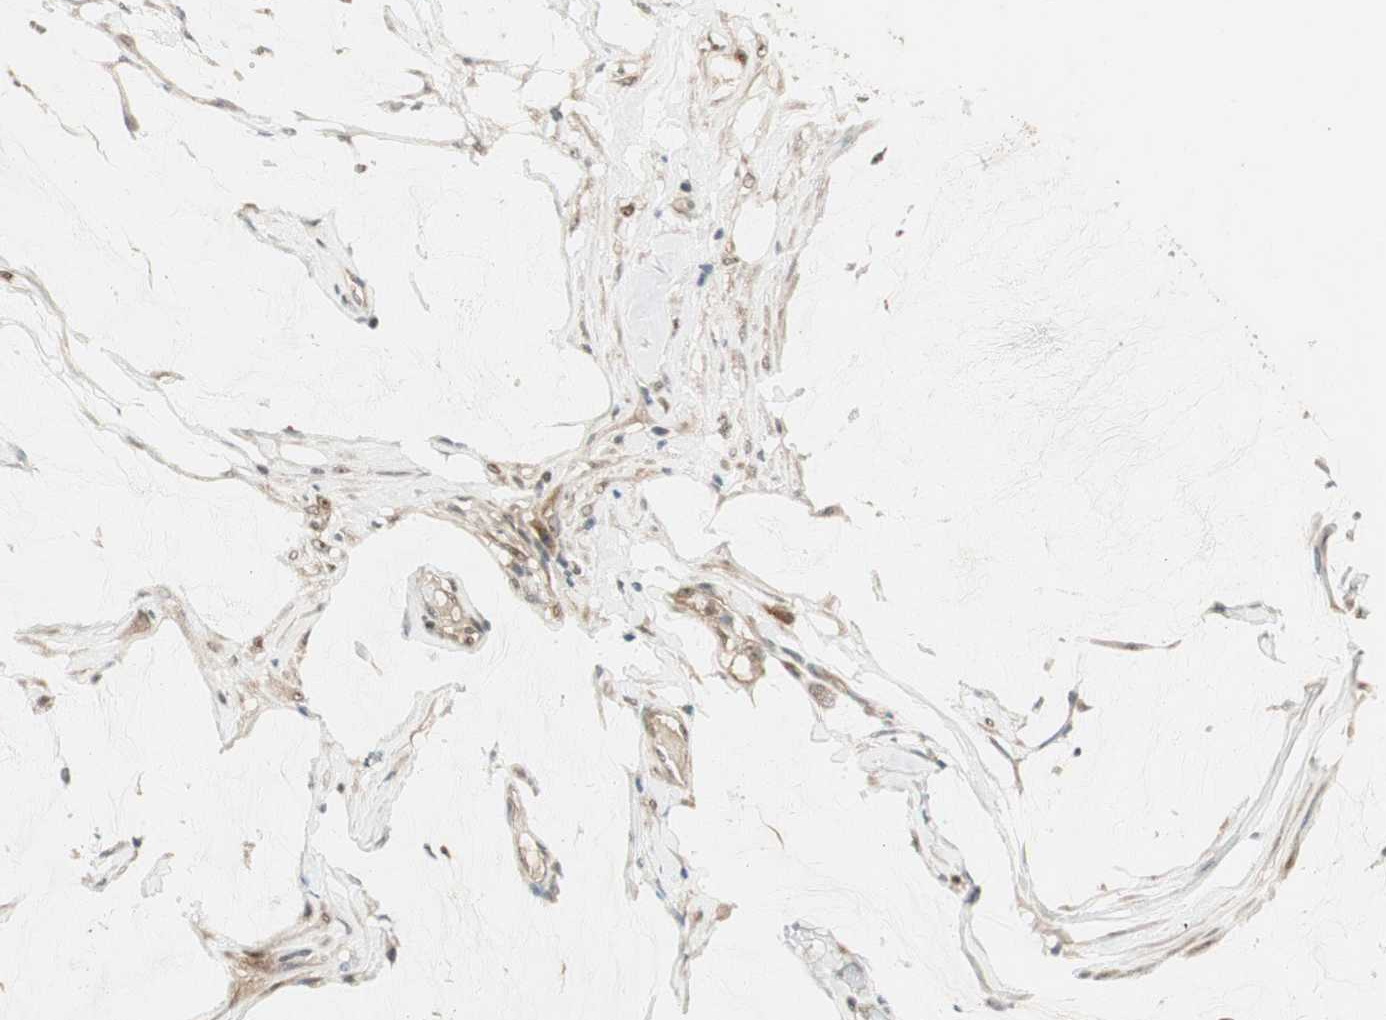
{"staining": {"intensity": "weak", "quantity": ">75%", "location": "none"}, "tissue": "ovarian cancer", "cell_type": "Tumor cells", "image_type": "cancer", "snomed": [{"axis": "morphology", "description": "Cystadenocarcinoma, mucinous, NOS"}, {"axis": "topography", "description": "Ovary"}], "caption": "IHC (DAB (3,3'-diaminobenzidine)) staining of human mucinous cystadenocarcinoma (ovarian) displays weak None protein expression in approximately >75% of tumor cells.", "gene": "IPO5", "patient": {"sex": "female", "age": 39}}